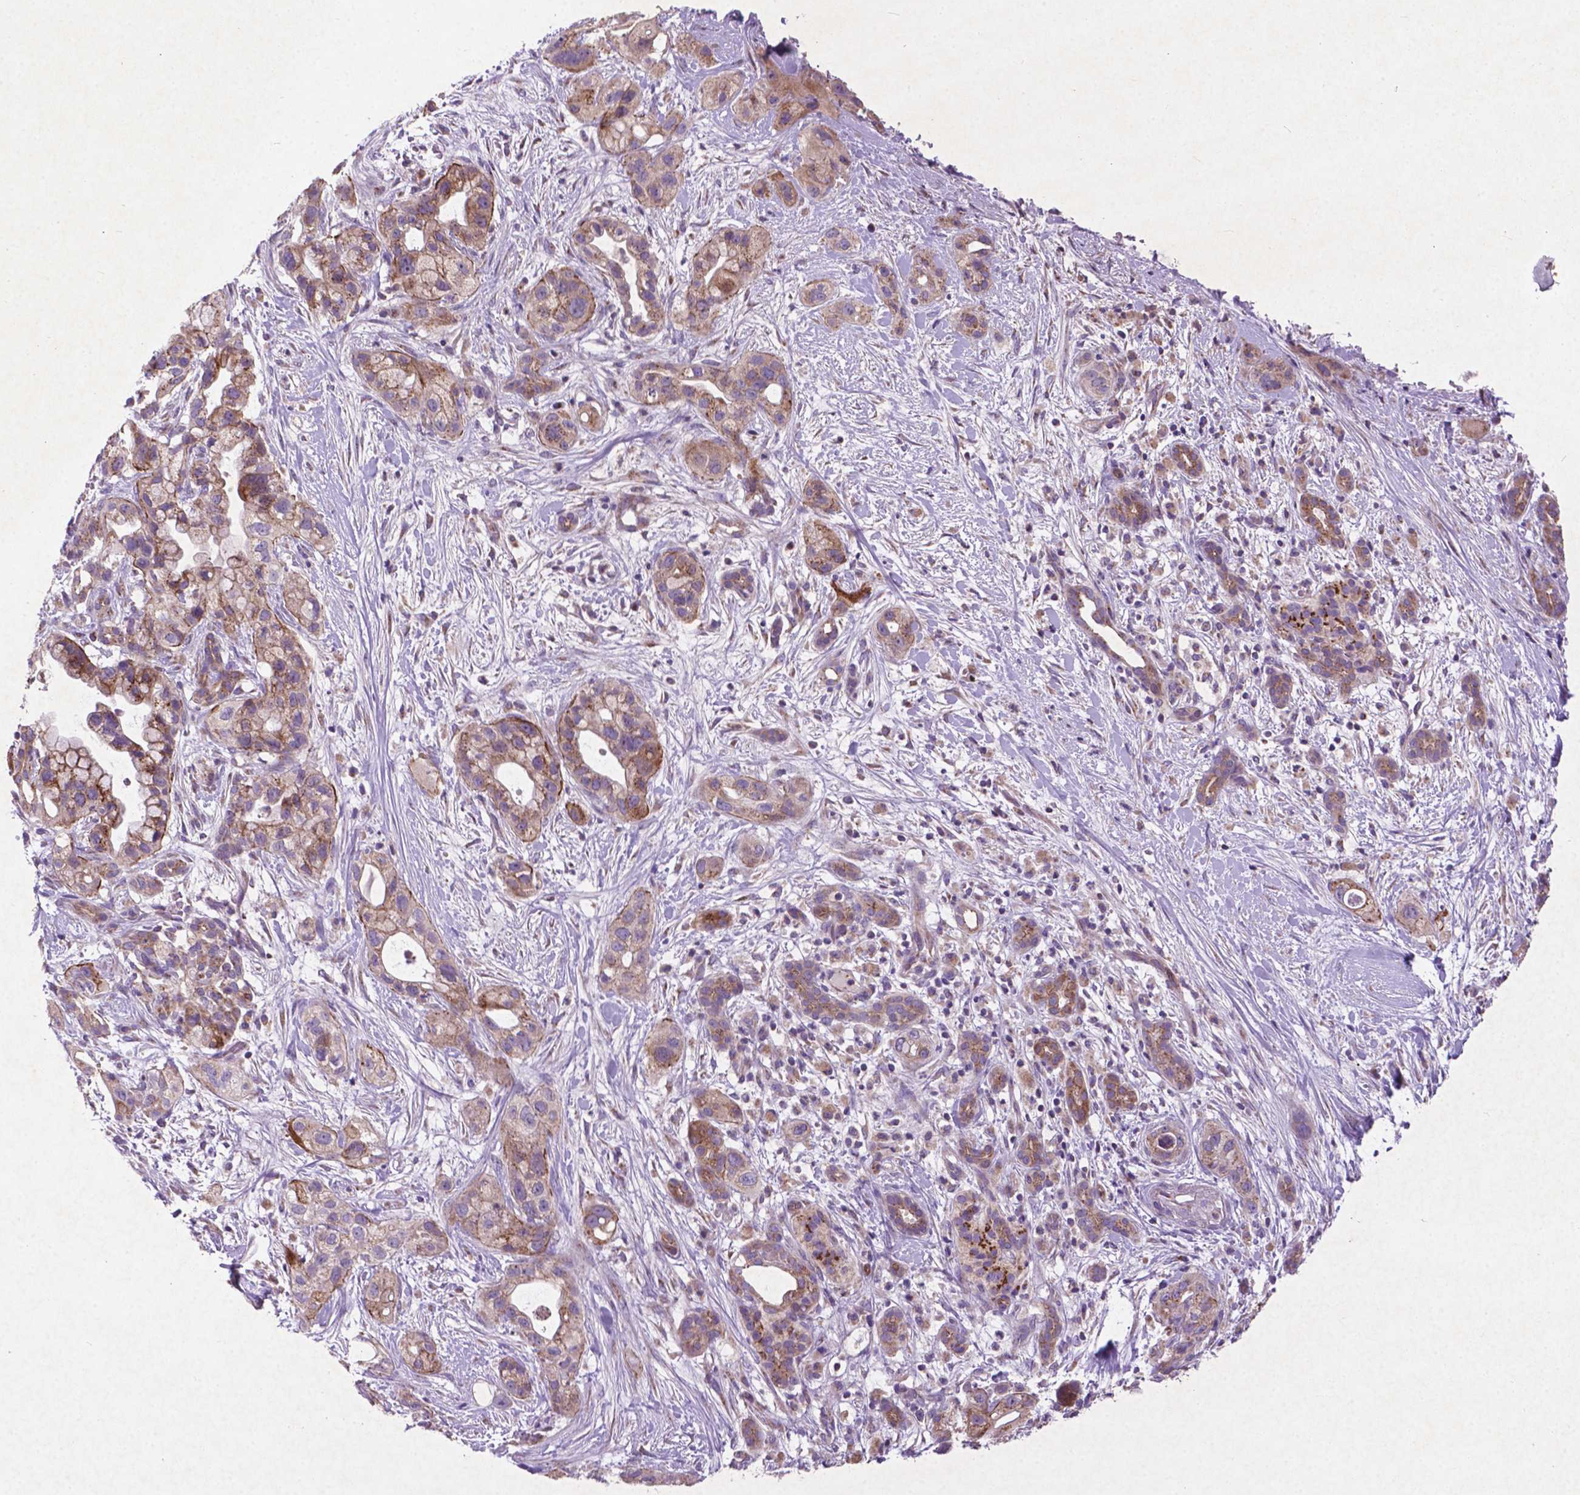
{"staining": {"intensity": "moderate", "quantity": "<25%", "location": "cytoplasmic/membranous"}, "tissue": "pancreatic cancer", "cell_type": "Tumor cells", "image_type": "cancer", "snomed": [{"axis": "morphology", "description": "Adenocarcinoma, NOS"}, {"axis": "topography", "description": "Pancreas"}], "caption": "This photomicrograph shows immunohistochemistry staining of adenocarcinoma (pancreatic), with low moderate cytoplasmic/membranous positivity in about <25% of tumor cells.", "gene": "ATG4D", "patient": {"sex": "male", "age": 44}}